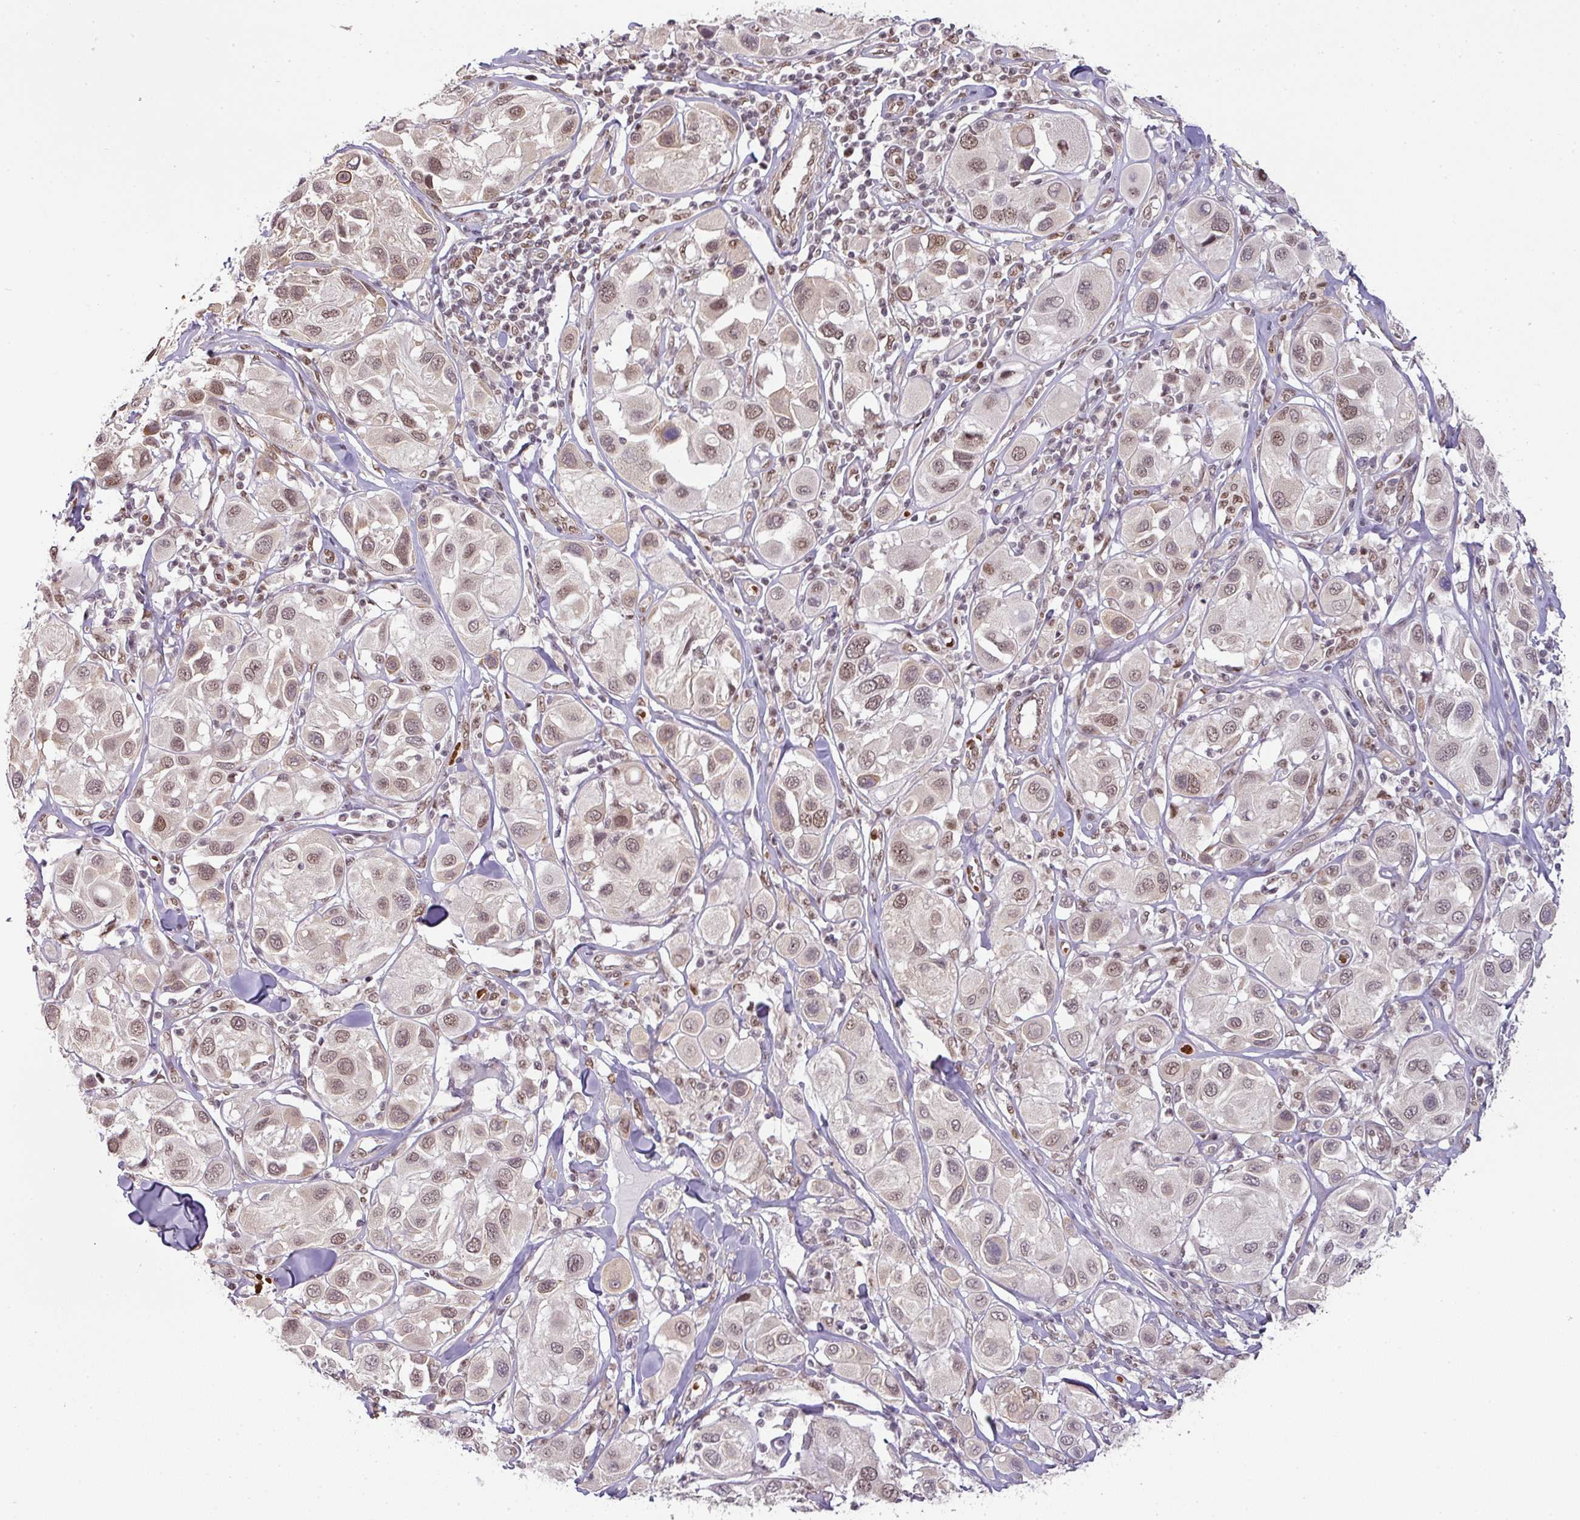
{"staining": {"intensity": "weak", "quantity": "25%-75%", "location": "nuclear"}, "tissue": "melanoma", "cell_type": "Tumor cells", "image_type": "cancer", "snomed": [{"axis": "morphology", "description": "Malignant melanoma, Metastatic site"}, {"axis": "topography", "description": "Skin"}], "caption": "Malignant melanoma (metastatic site) was stained to show a protein in brown. There is low levels of weak nuclear staining in about 25%-75% of tumor cells. The staining was performed using DAB to visualize the protein expression in brown, while the nuclei were stained in blue with hematoxylin (Magnification: 20x).", "gene": "NCOA5", "patient": {"sex": "male", "age": 41}}